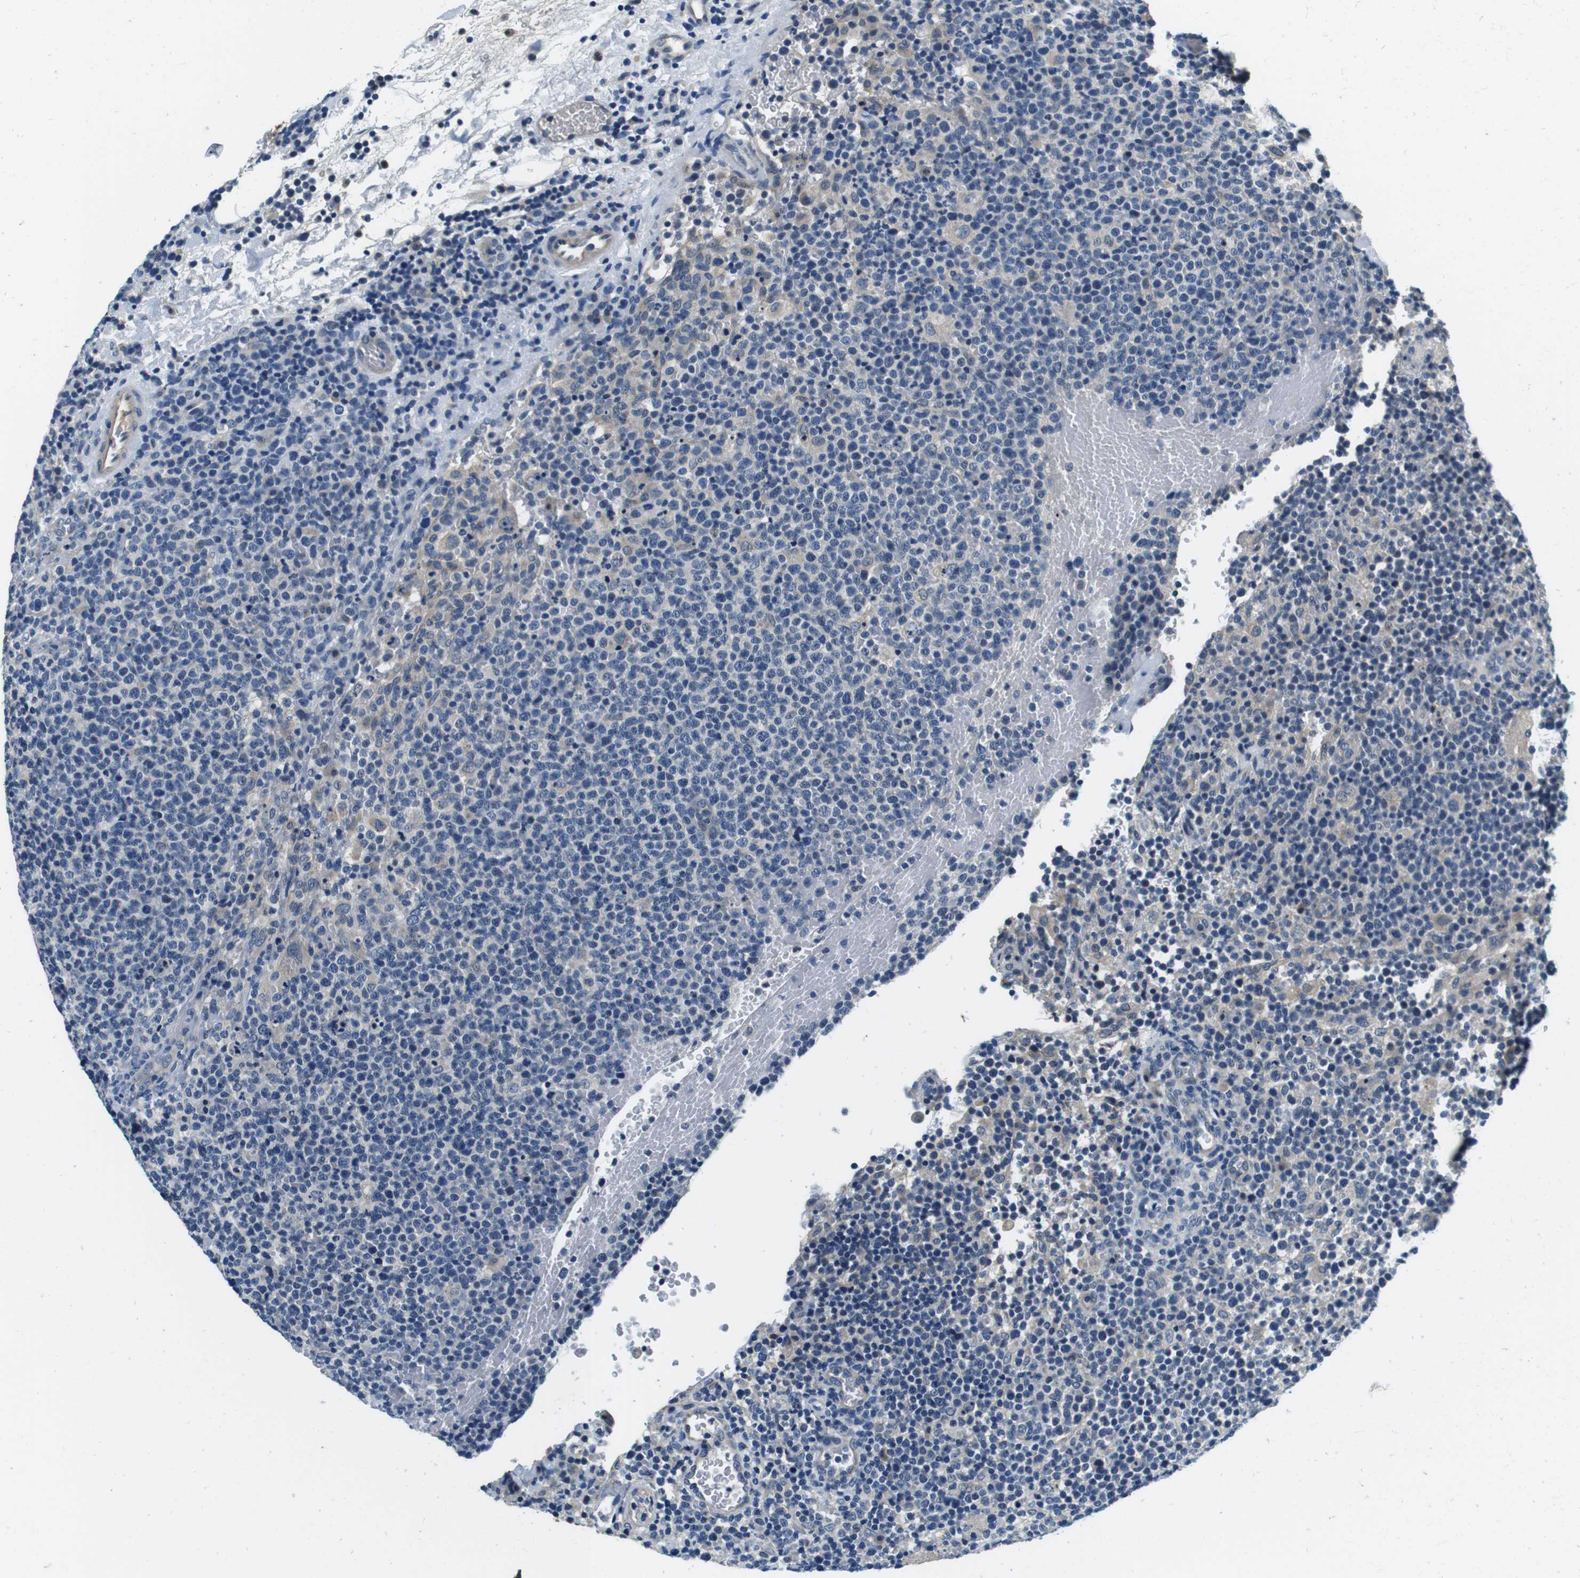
{"staining": {"intensity": "negative", "quantity": "none", "location": "none"}, "tissue": "lymphoma", "cell_type": "Tumor cells", "image_type": "cancer", "snomed": [{"axis": "morphology", "description": "Malignant lymphoma, non-Hodgkin's type, High grade"}, {"axis": "topography", "description": "Lymph node"}], "caption": "This is a histopathology image of immunohistochemistry staining of high-grade malignant lymphoma, non-Hodgkin's type, which shows no positivity in tumor cells. Nuclei are stained in blue.", "gene": "DTNA", "patient": {"sex": "male", "age": 61}}